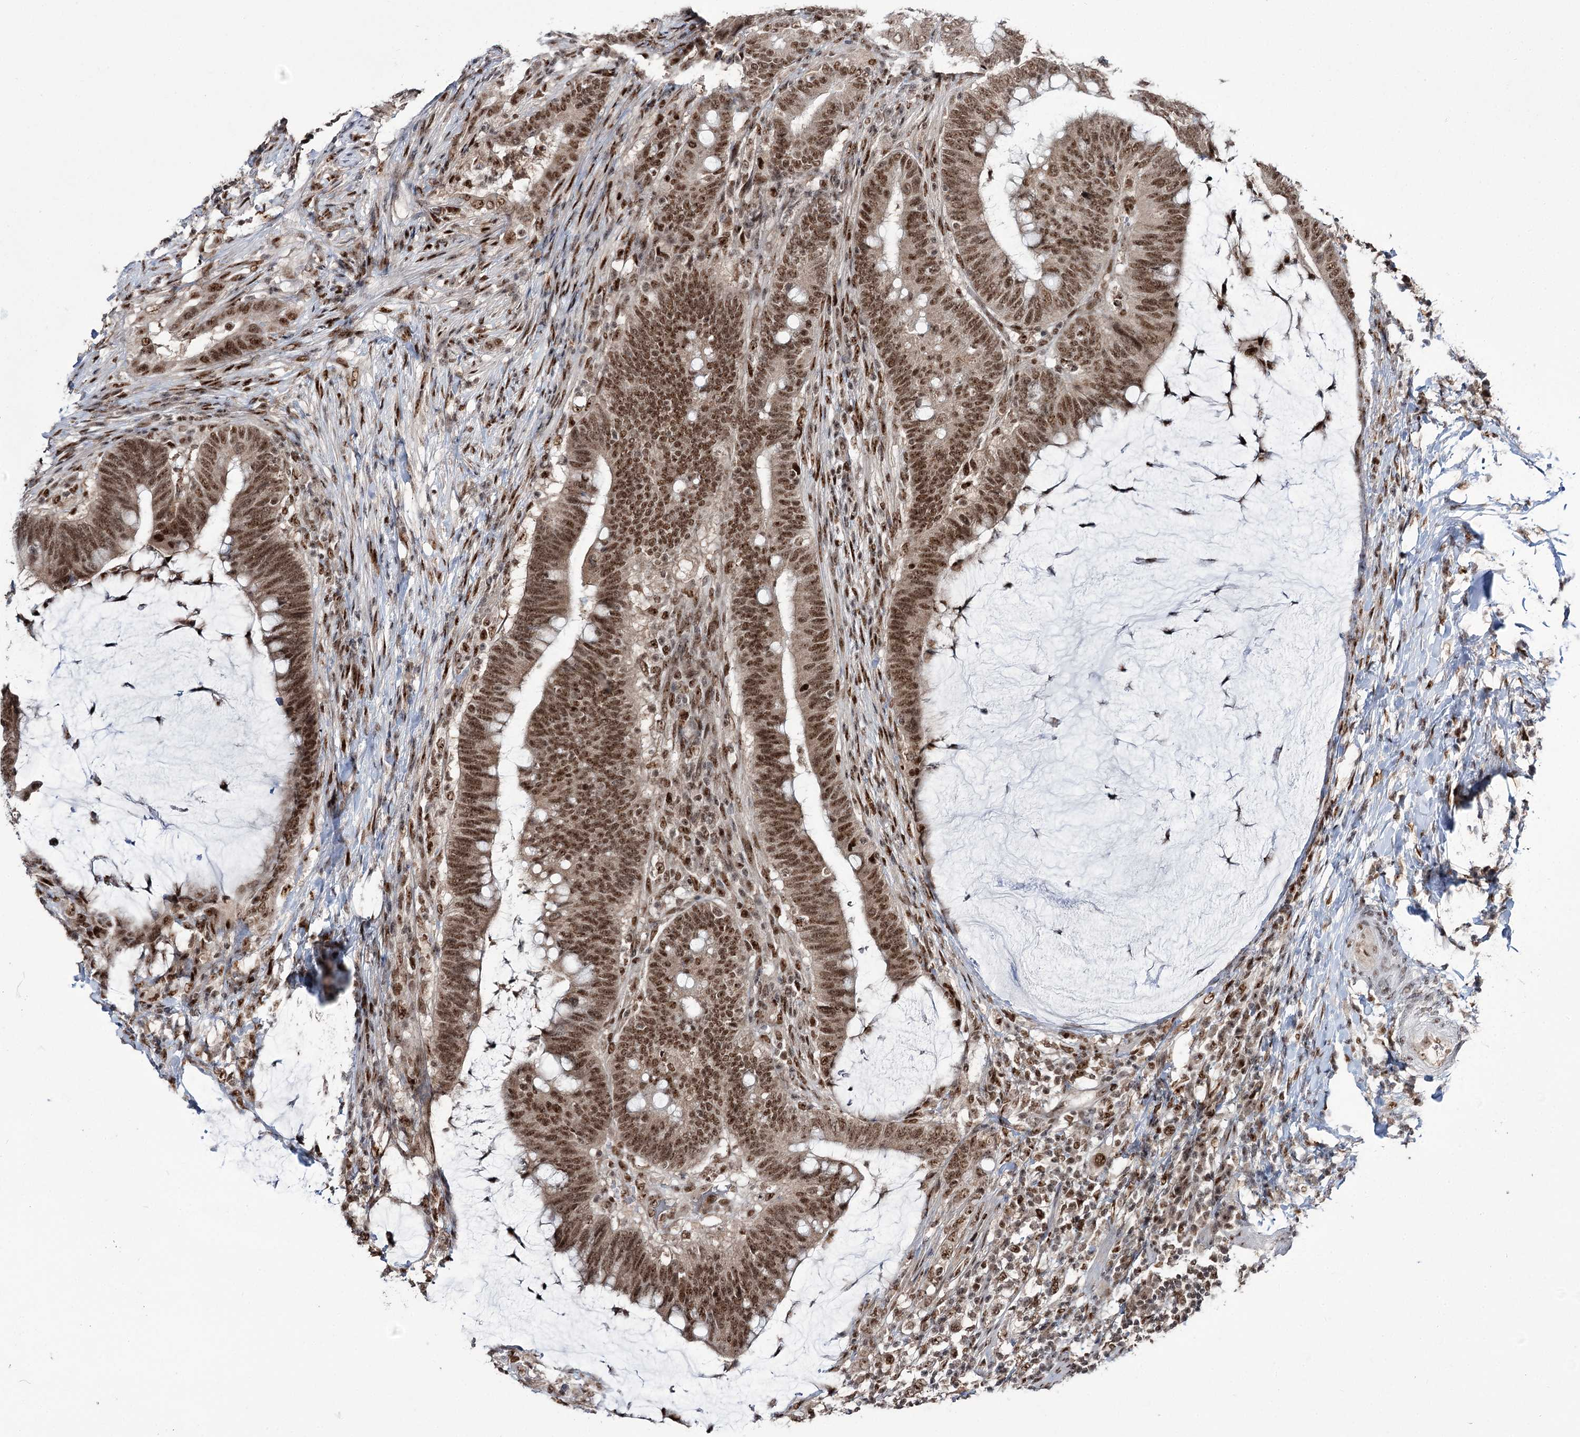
{"staining": {"intensity": "moderate", "quantity": ">75%", "location": "nuclear"}, "tissue": "colorectal cancer", "cell_type": "Tumor cells", "image_type": "cancer", "snomed": [{"axis": "morphology", "description": "Adenocarcinoma, NOS"}, {"axis": "topography", "description": "Colon"}], "caption": "This image shows immunohistochemistry (IHC) staining of human colorectal adenocarcinoma, with medium moderate nuclear positivity in approximately >75% of tumor cells.", "gene": "ERCC3", "patient": {"sex": "female", "age": 66}}